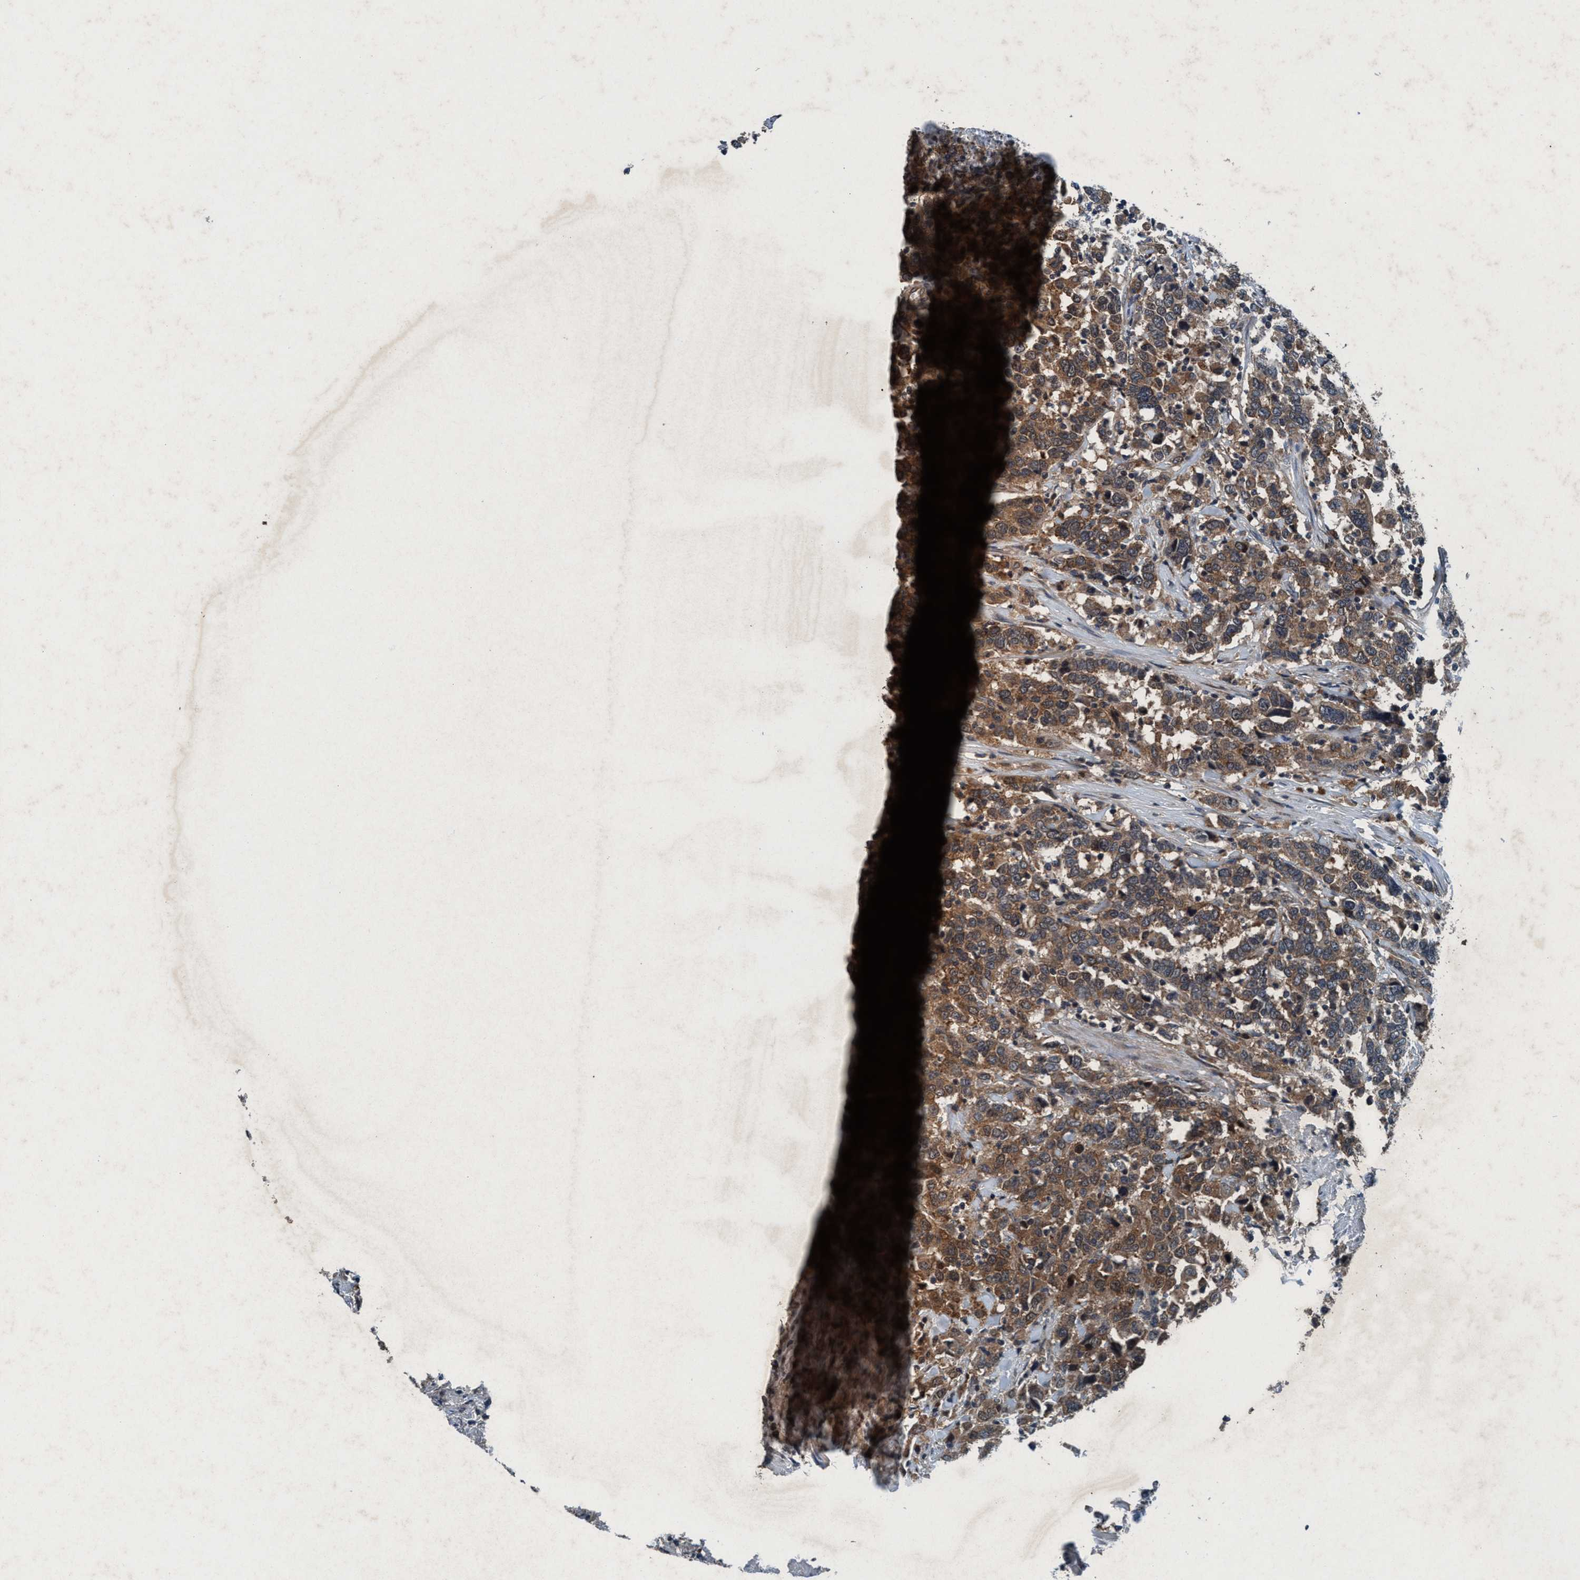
{"staining": {"intensity": "moderate", "quantity": ">75%", "location": "cytoplasmic/membranous"}, "tissue": "urothelial cancer", "cell_type": "Tumor cells", "image_type": "cancer", "snomed": [{"axis": "morphology", "description": "Urothelial carcinoma, High grade"}, {"axis": "topography", "description": "Urinary bladder"}], "caption": "This histopathology image demonstrates immunohistochemistry staining of human urothelial cancer, with medium moderate cytoplasmic/membranous positivity in about >75% of tumor cells.", "gene": "AKT1S1", "patient": {"sex": "male", "age": 61}}